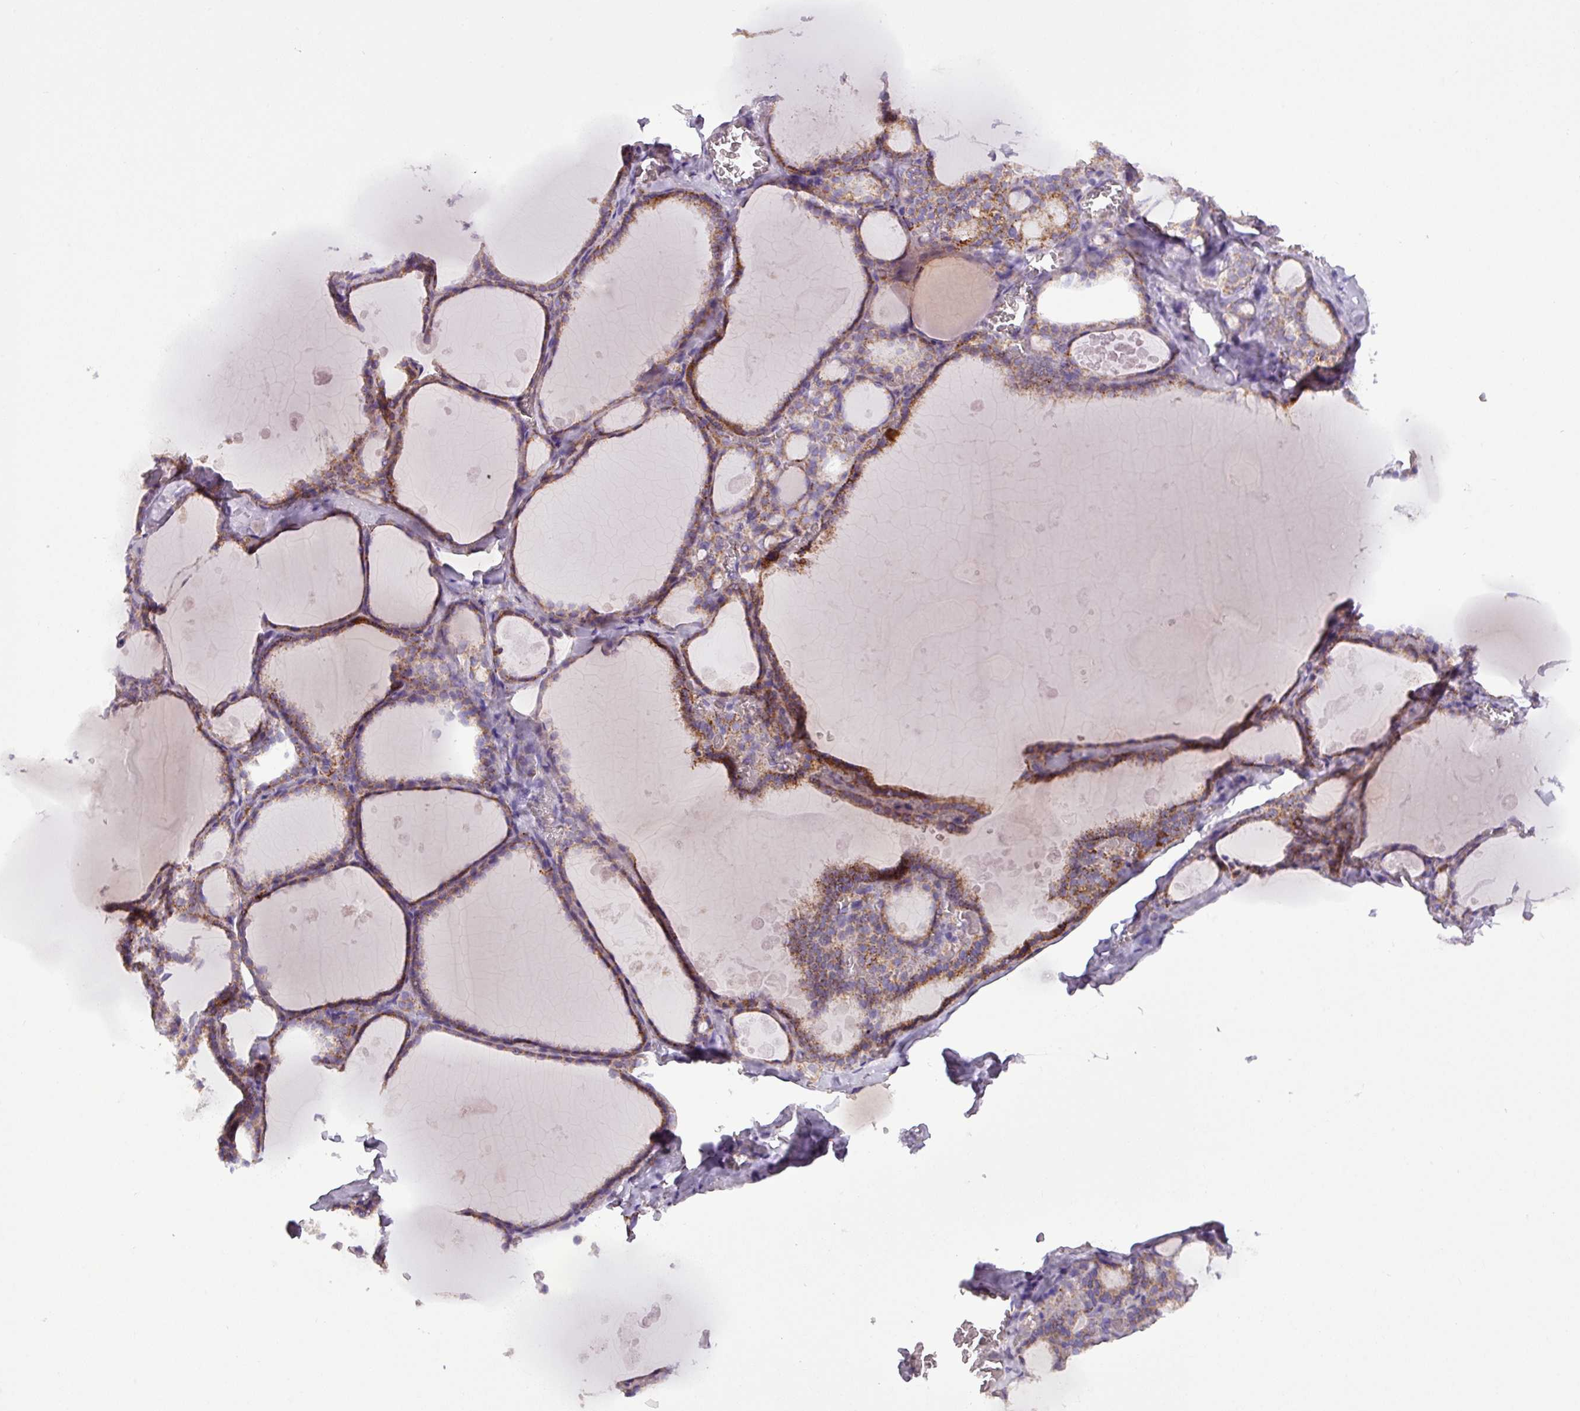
{"staining": {"intensity": "moderate", "quantity": "25%-75%", "location": "cytoplasmic/membranous"}, "tissue": "thyroid gland", "cell_type": "Glandular cells", "image_type": "normal", "snomed": [{"axis": "morphology", "description": "Normal tissue, NOS"}, {"axis": "topography", "description": "Thyroid gland"}], "caption": "This micrograph demonstrates IHC staining of normal human thyroid gland, with medium moderate cytoplasmic/membranous positivity in about 25%-75% of glandular cells.", "gene": "ZNF667", "patient": {"sex": "male", "age": 56}}